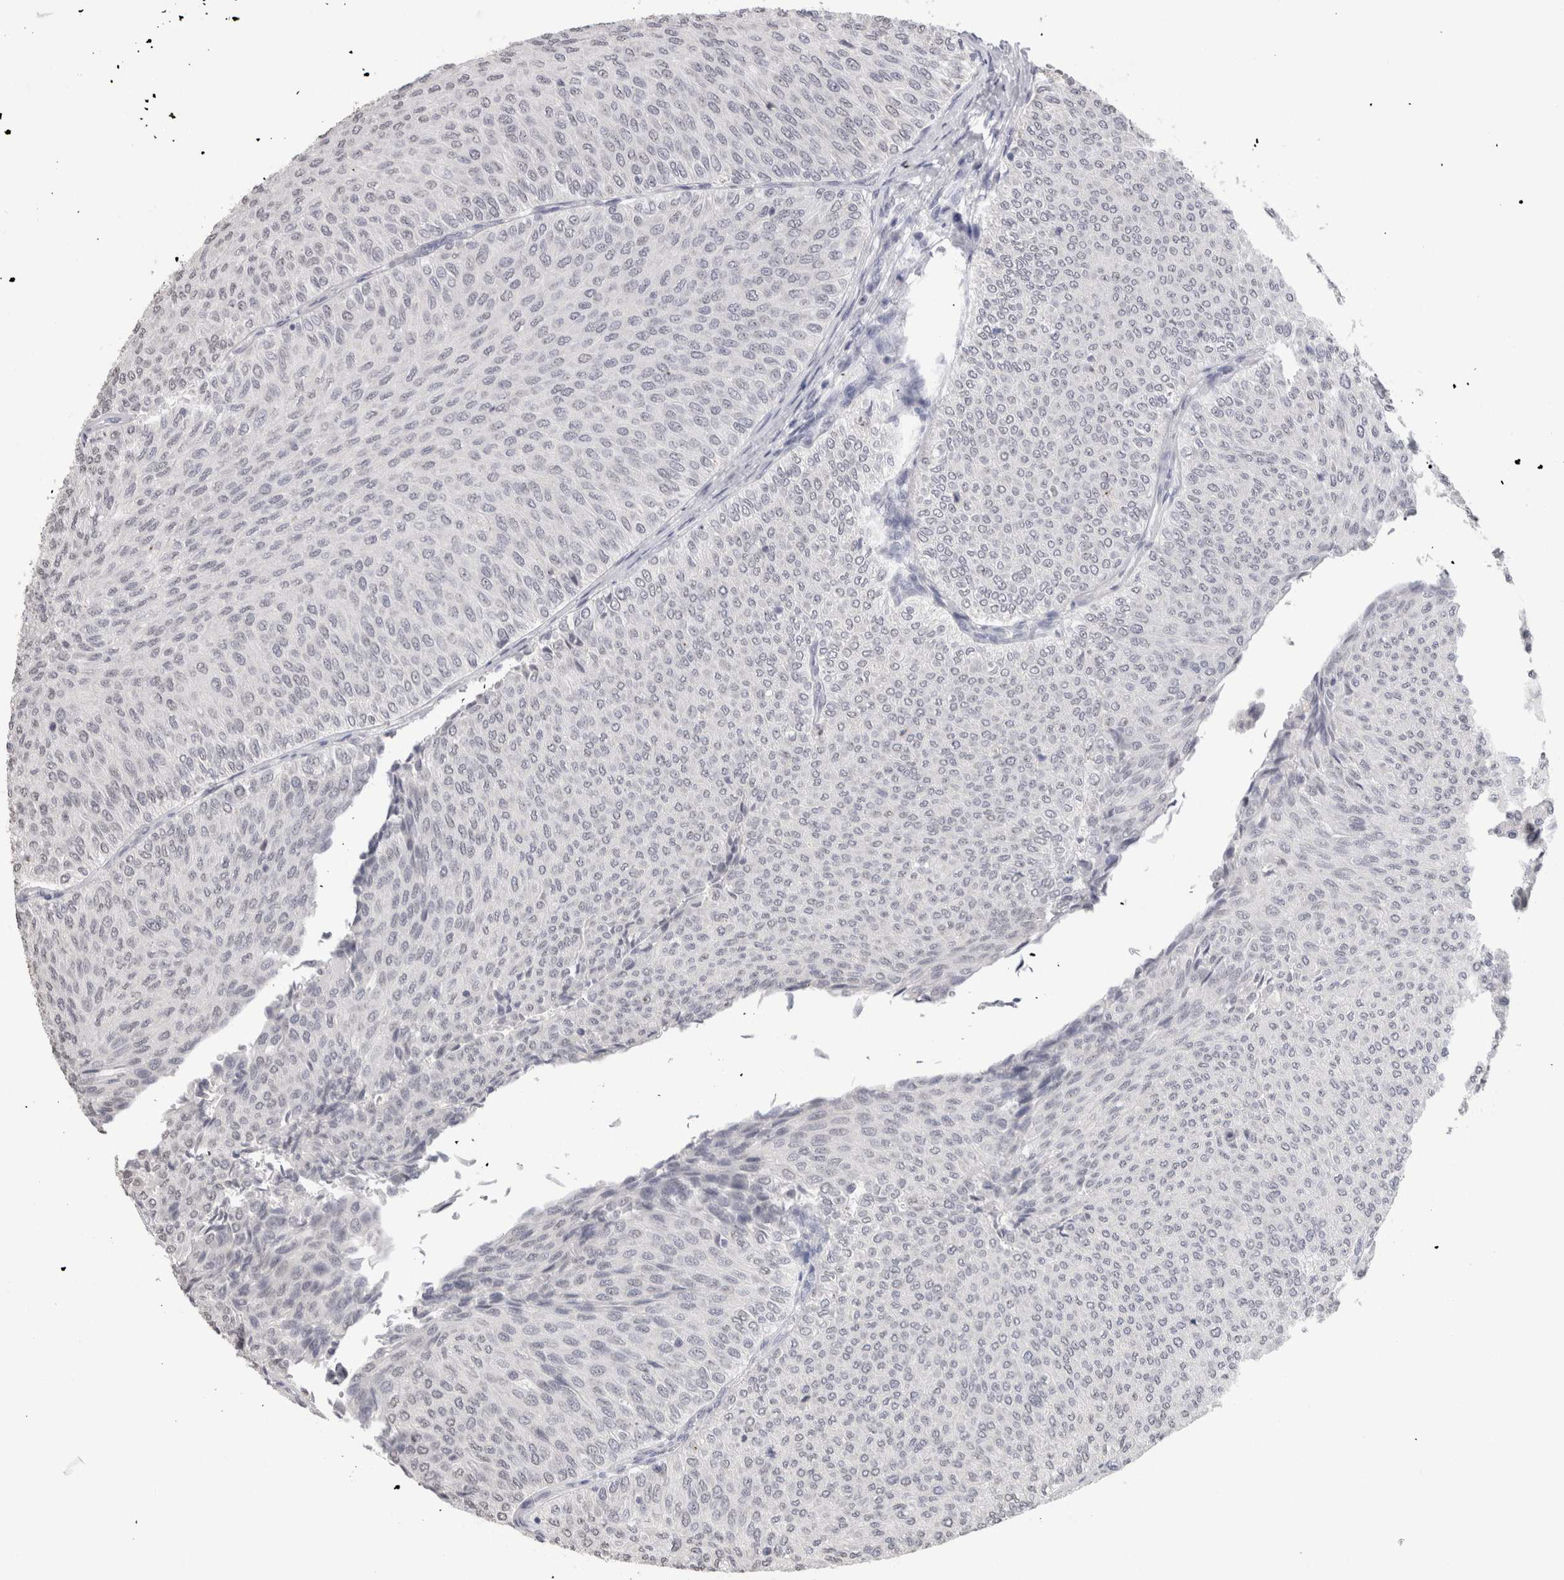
{"staining": {"intensity": "negative", "quantity": "none", "location": "none"}, "tissue": "urothelial cancer", "cell_type": "Tumor cells", "image_type": "cancer", "snomed": [{"axis": "morphology", "description": "Urothelial carcinoma, Low grade"}, {"axis": "topography", "description": "Urinary bladder"}], "caption": "Tumor cells show no significant protein staining in urothelial carcinoma (low-grade).", "gene": "CADM3", "patient": {"sex": "male", "age": 78}}